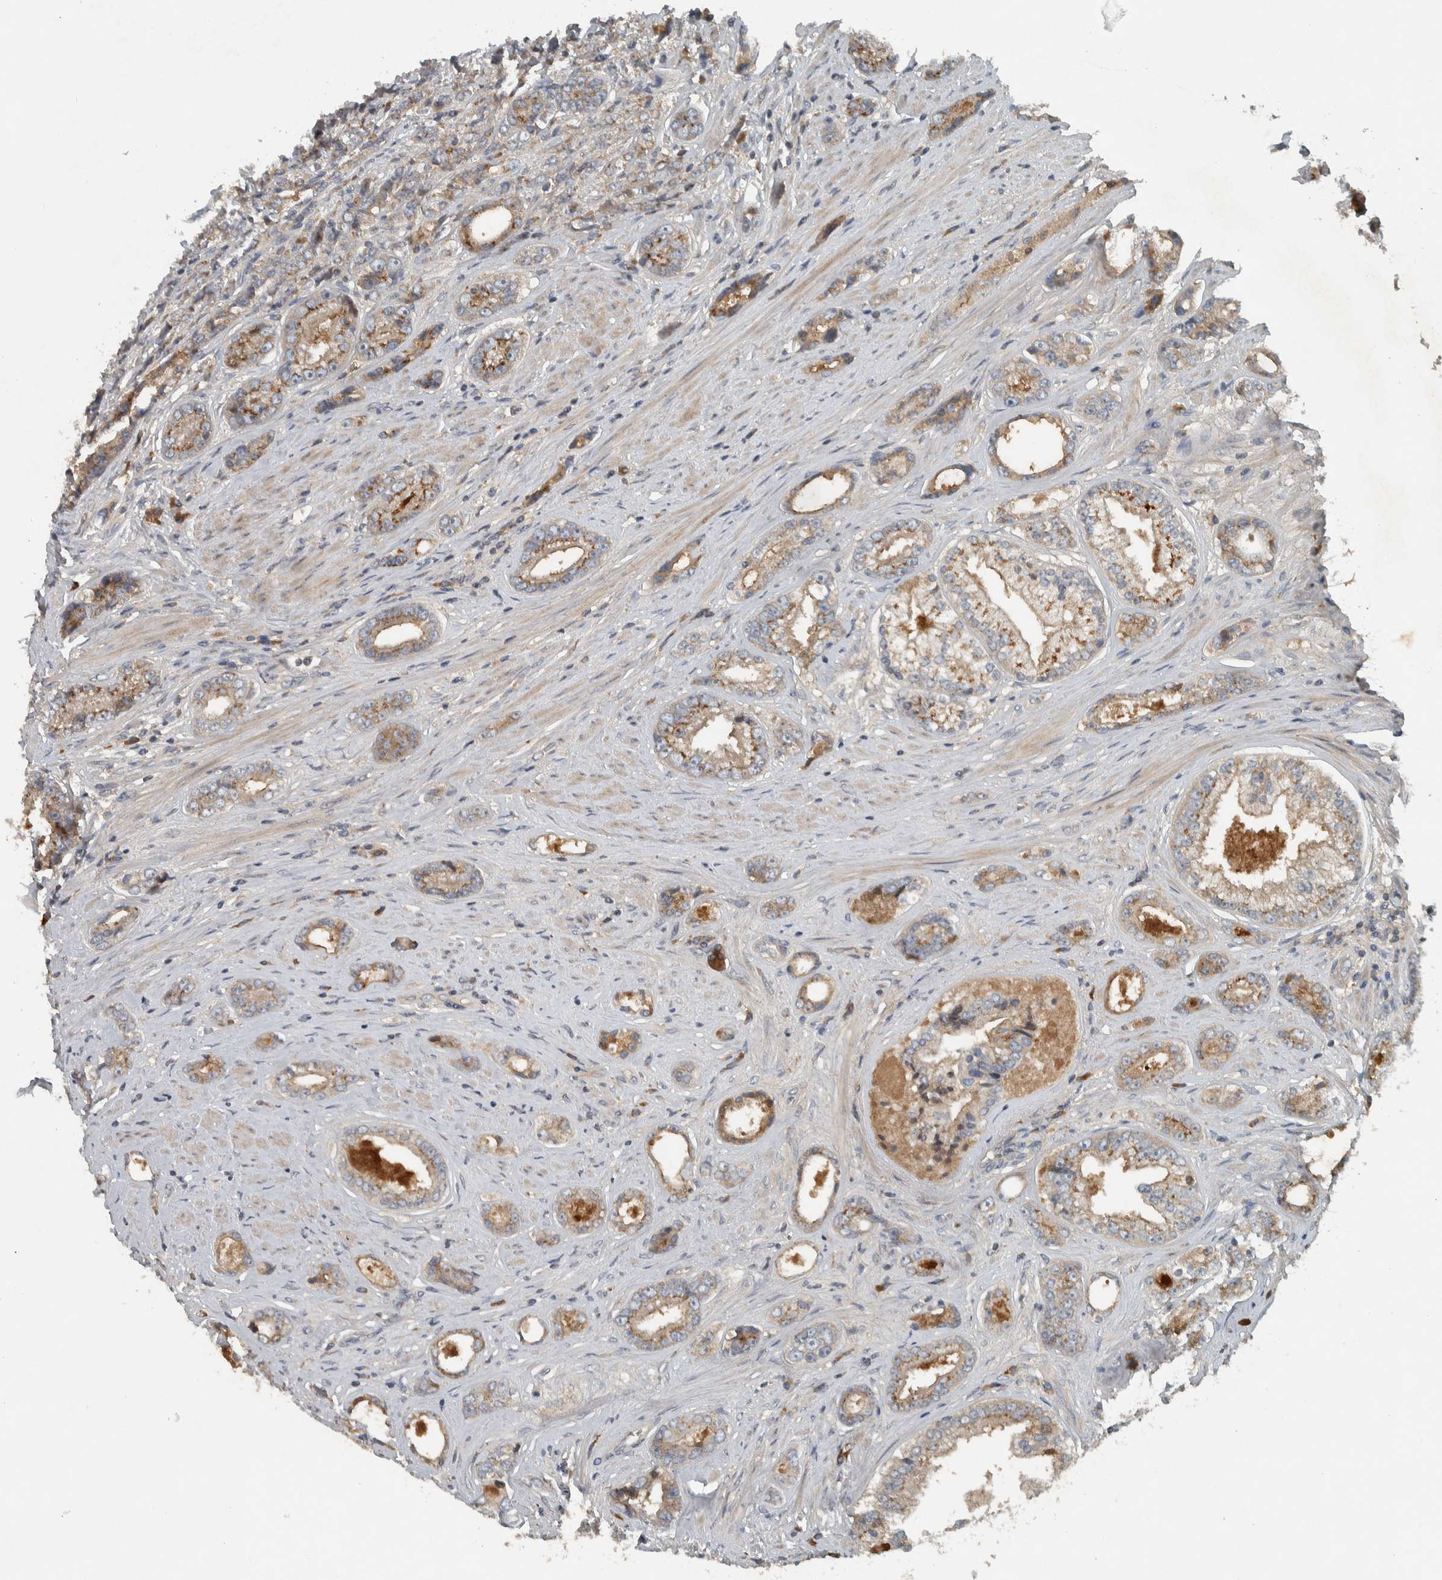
{"staining": {"intensity": "moderate", "quantity": "25%-75%", "location": "cytoplasmic/membranous"}, "tissue": "prostate cancer", "cell_type": "Tumor cells", "image_type": "cancer", "snomed": [{"axis": "morphology", "description": "Adenocarcinoma, High grade"}, {"axis": "topography", "description": "Prostate"}], "caption": "Prostate adenocarcinoma (high-grade) stained for a protein (brown) reveals moderate cytoplasmic/membranous positive expression in about 25%-75% of tumor cells.", "gene": "CLCN2", "patient": {"sex": "male", "age": 61}}